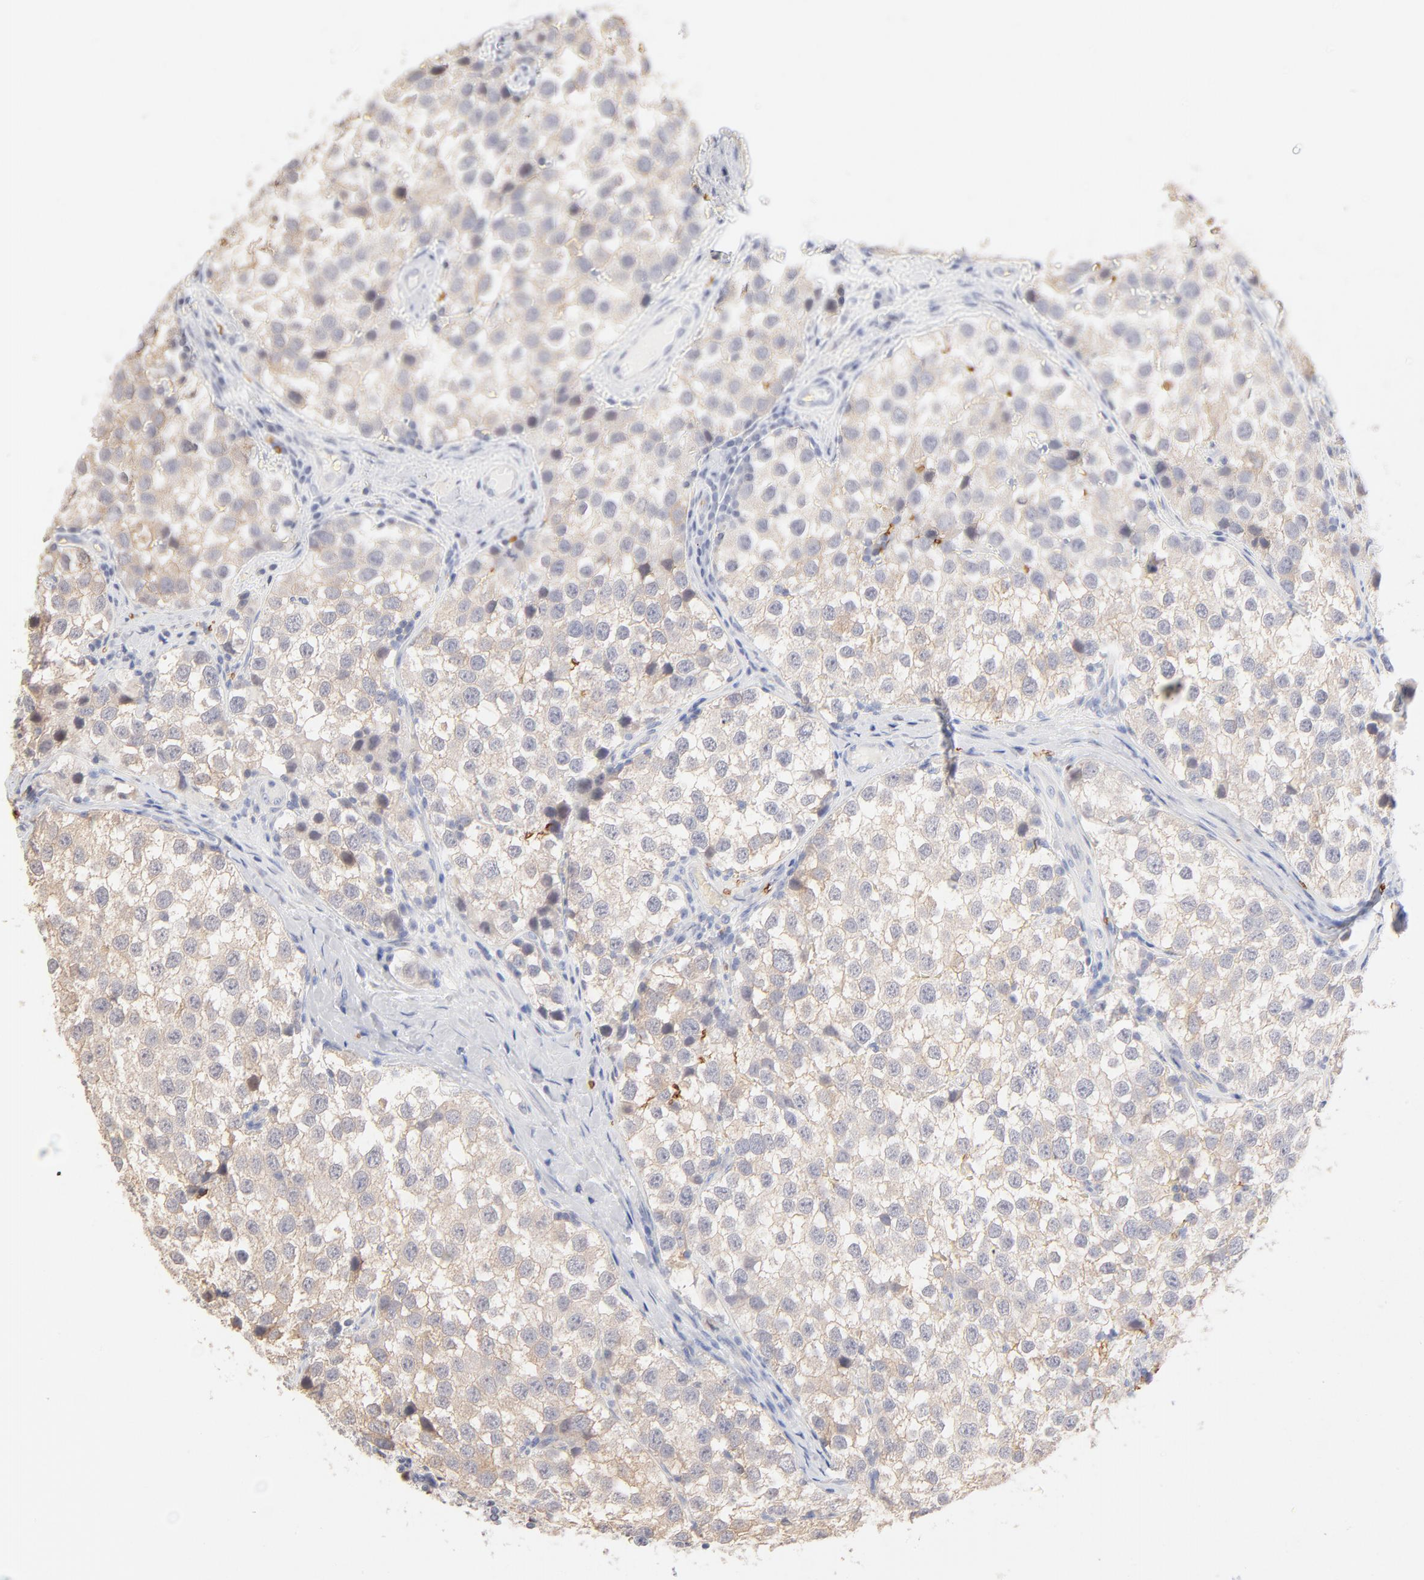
{"staining": {"intensity": "weak", "quantity": ">75%", "location": "cytoplasmic/membranous"}, "tissue": "testis cancer", "cell_type": "Tumor cells", "image_type": "cancer", "snomed": [{"axis": "morphology", "description": "Seminoma, NOS"}, {"axis": "topography", "description": "Testis"}], "caption": "Immunohistochemical staining of seminoma (testis) shows low levels of weak cytoplasmic/membranous protein positivity in approximately >75% of tumor cells.", "gene": "SPTB", "patient": {"sex": "male", "age": 39}}